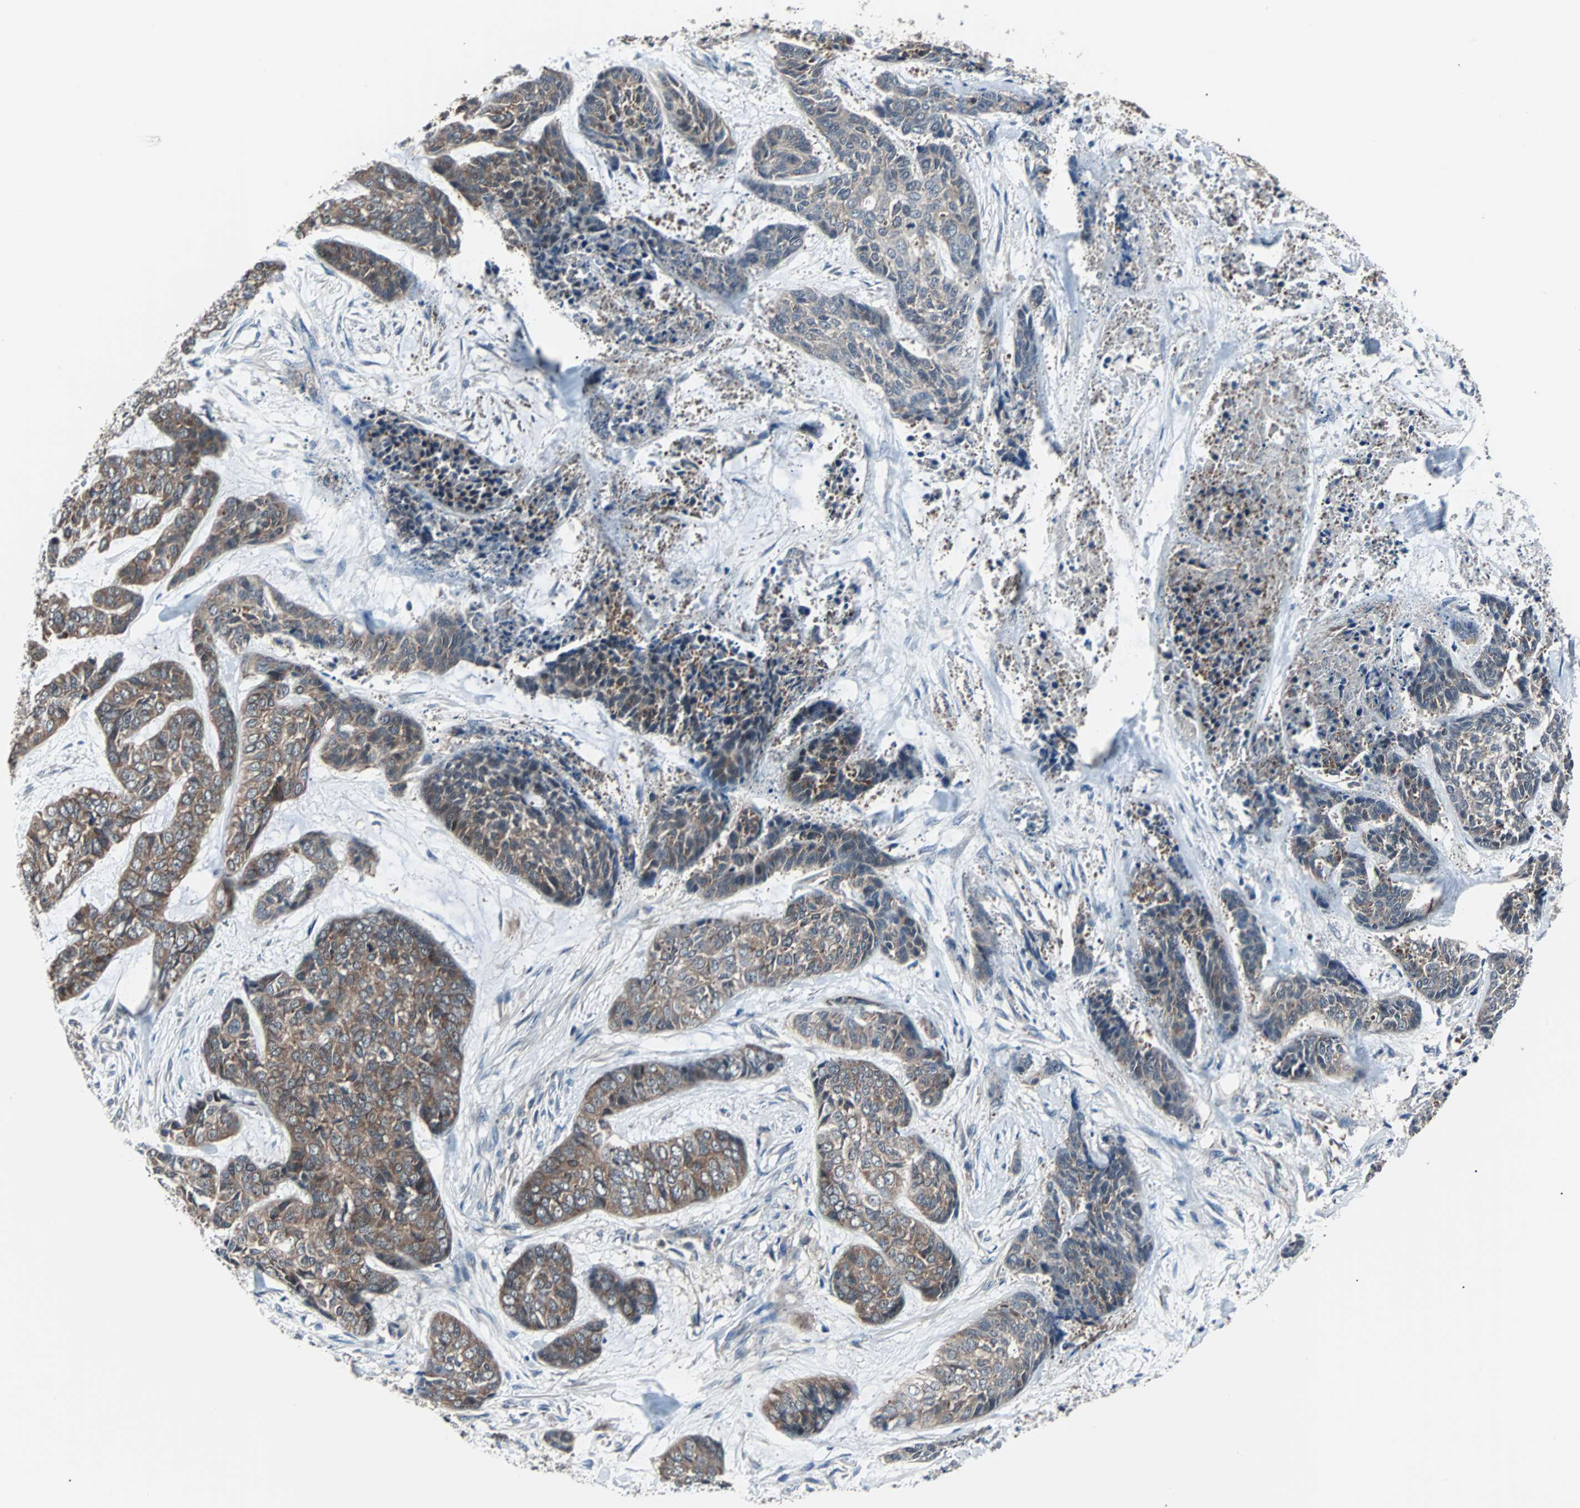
{"staining": {"intensity": "moderate", "quantity": ">75%", "location": "cytoplasmic/membranous"}, "tissue": "skin cancer", "cell_type": "Tumor cells", "image_type": "cancer", "snomed": [{"axis": "morphology", "description": "Basal cell carcinoma"}, {"axis": "topography", "description": "Skin"}], "caption": "Human skin cancer stained with a protein marker demonstrates moderate staining in tumor cells.", "gene": "PAK1", "patient": {"sex": "female", "age": 64}}